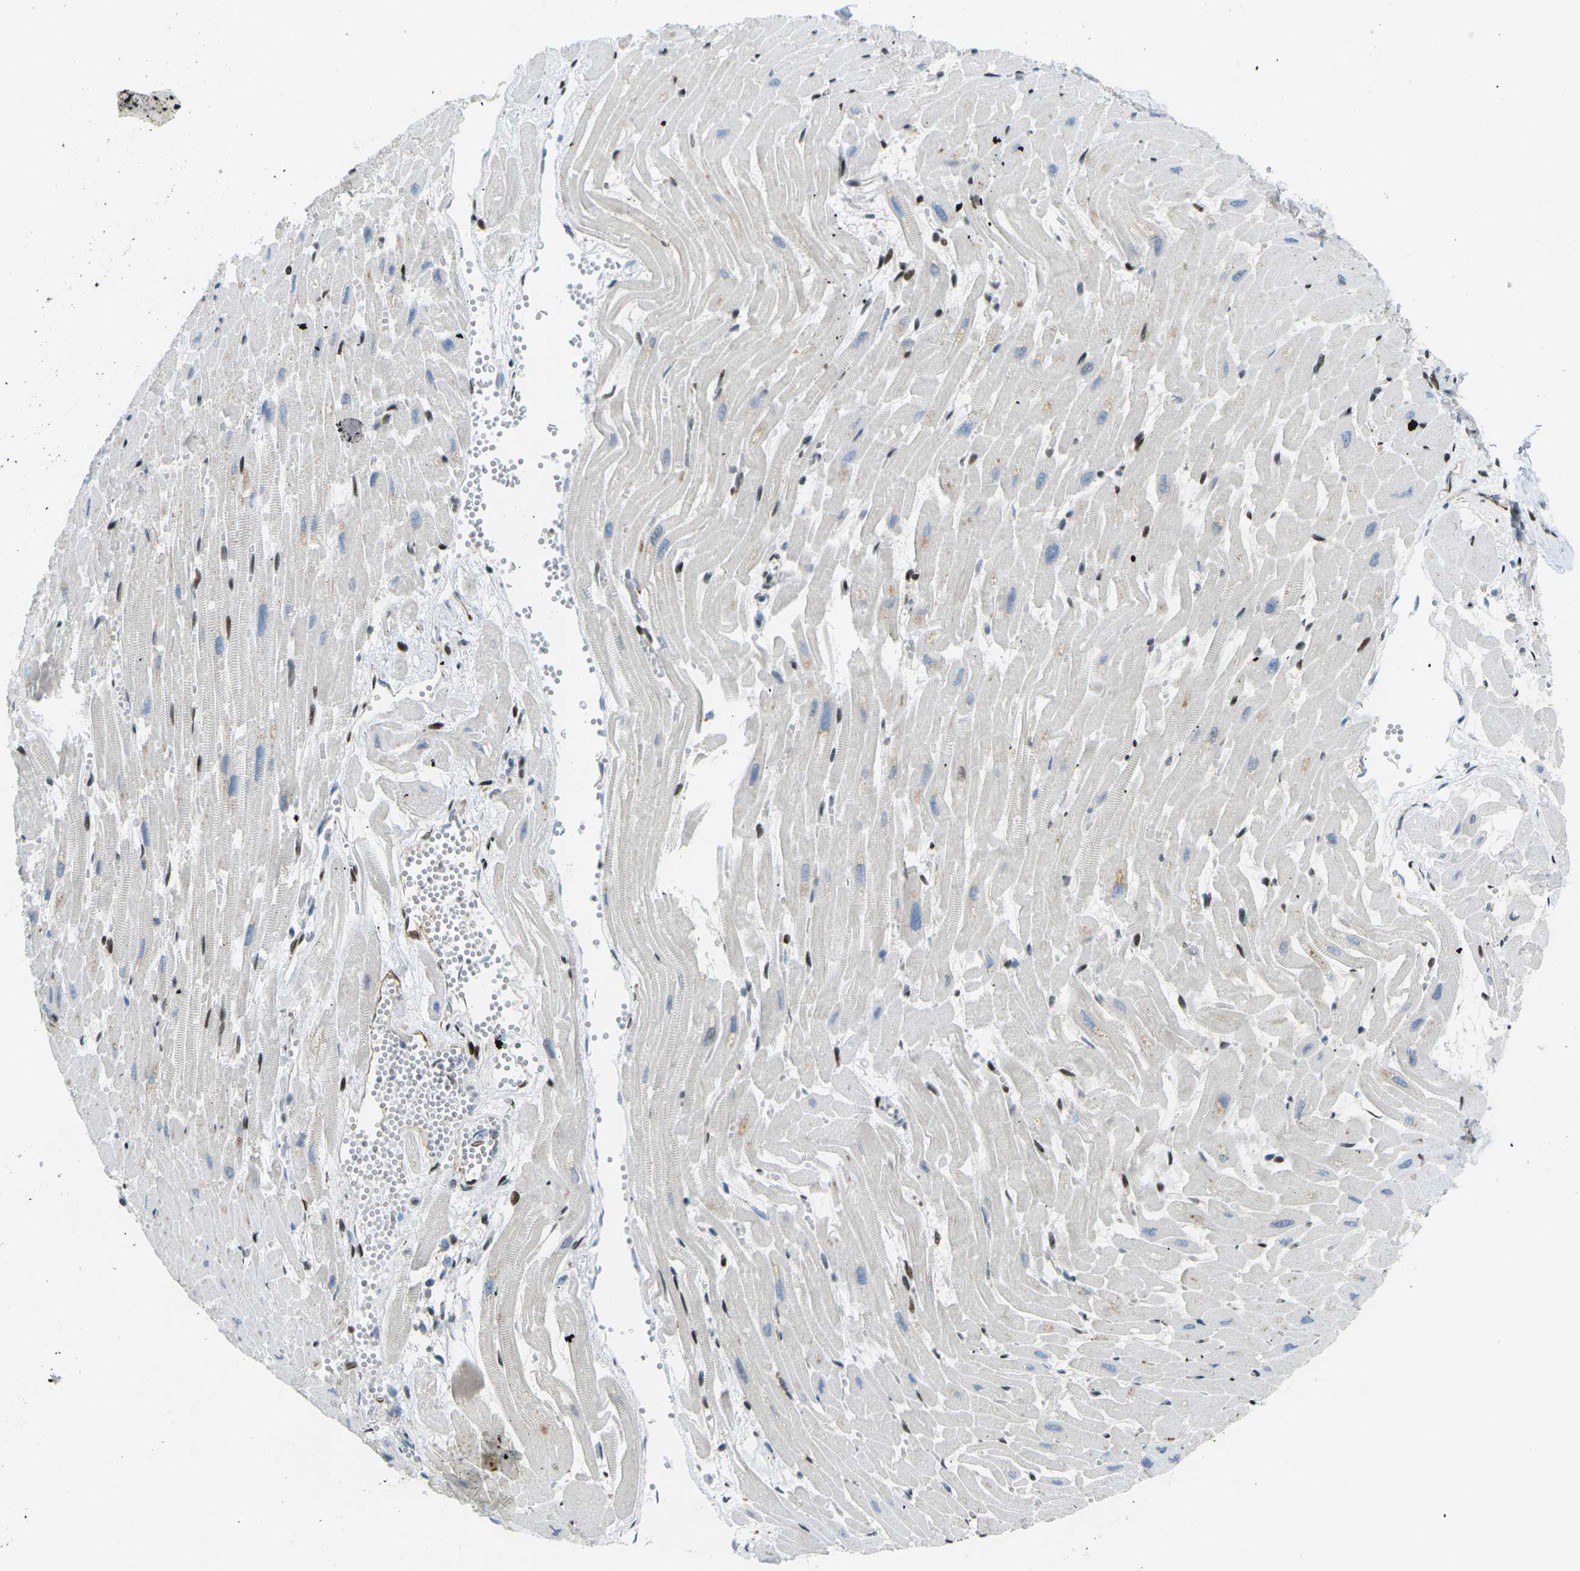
{"staining": {"intensity": "moderate", "quantity": "25%-75%", "location": "nuclear"}, "tissue": "heart muscle", "cell_type": "Cardiomyocytes", "image_type": "normal", "snomed": [{"axis": "morphology", "description": "Normal tissue, NOS"}, {"axis": "topography", "description": "Heart"}], "caption": "Immunohistochemical staining of benign heart muscle shows 25%-75% levels of moderate nuclear protein positivity in approximately 25%-75% of cardiomyocytes.", "gene": "UBE2C", "patient": {"sex": "female", "age": 19}}